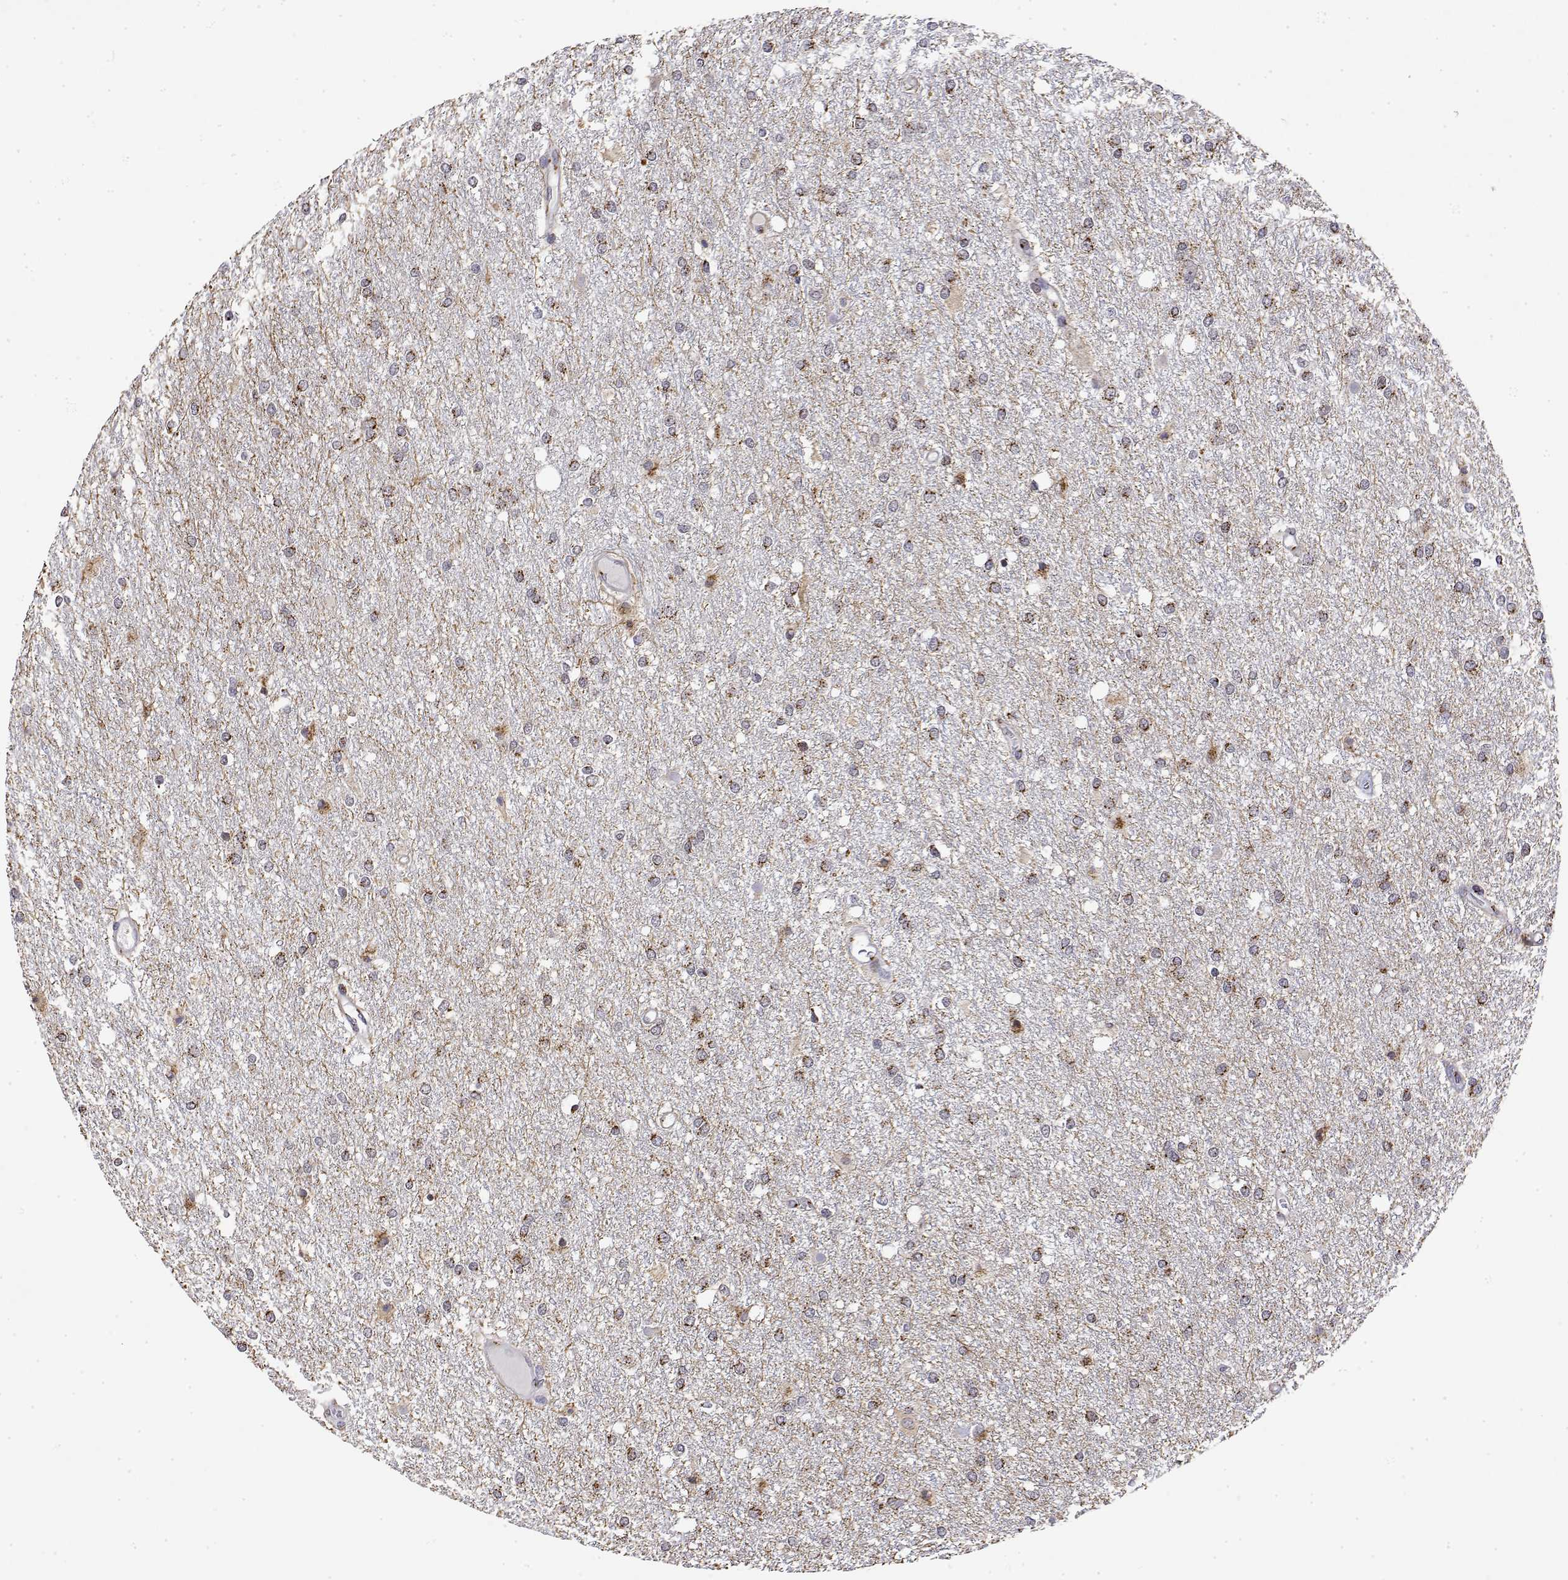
{"staining": {"intensity": "moderate", "quantity": "25%-75%", "location": "cytoplasmic/membranous"}, "tissue": "glioma", "cell_type": "Tumor cells", "image_type": "cancer", "snomed": [{"axis": "morphology", "description": "Glioma, malignant, High grade"}, {"axis": "topography", "description": "Brain"}], "caption": "Approximately 25%-75% of tumor cells in glioma reveal moderate cytoplasmic/membranous protein expression as visualized by brown immunohistochemical staining.", "gene": "YIPF3", "patient": {"sex": "female", "age": 61}}